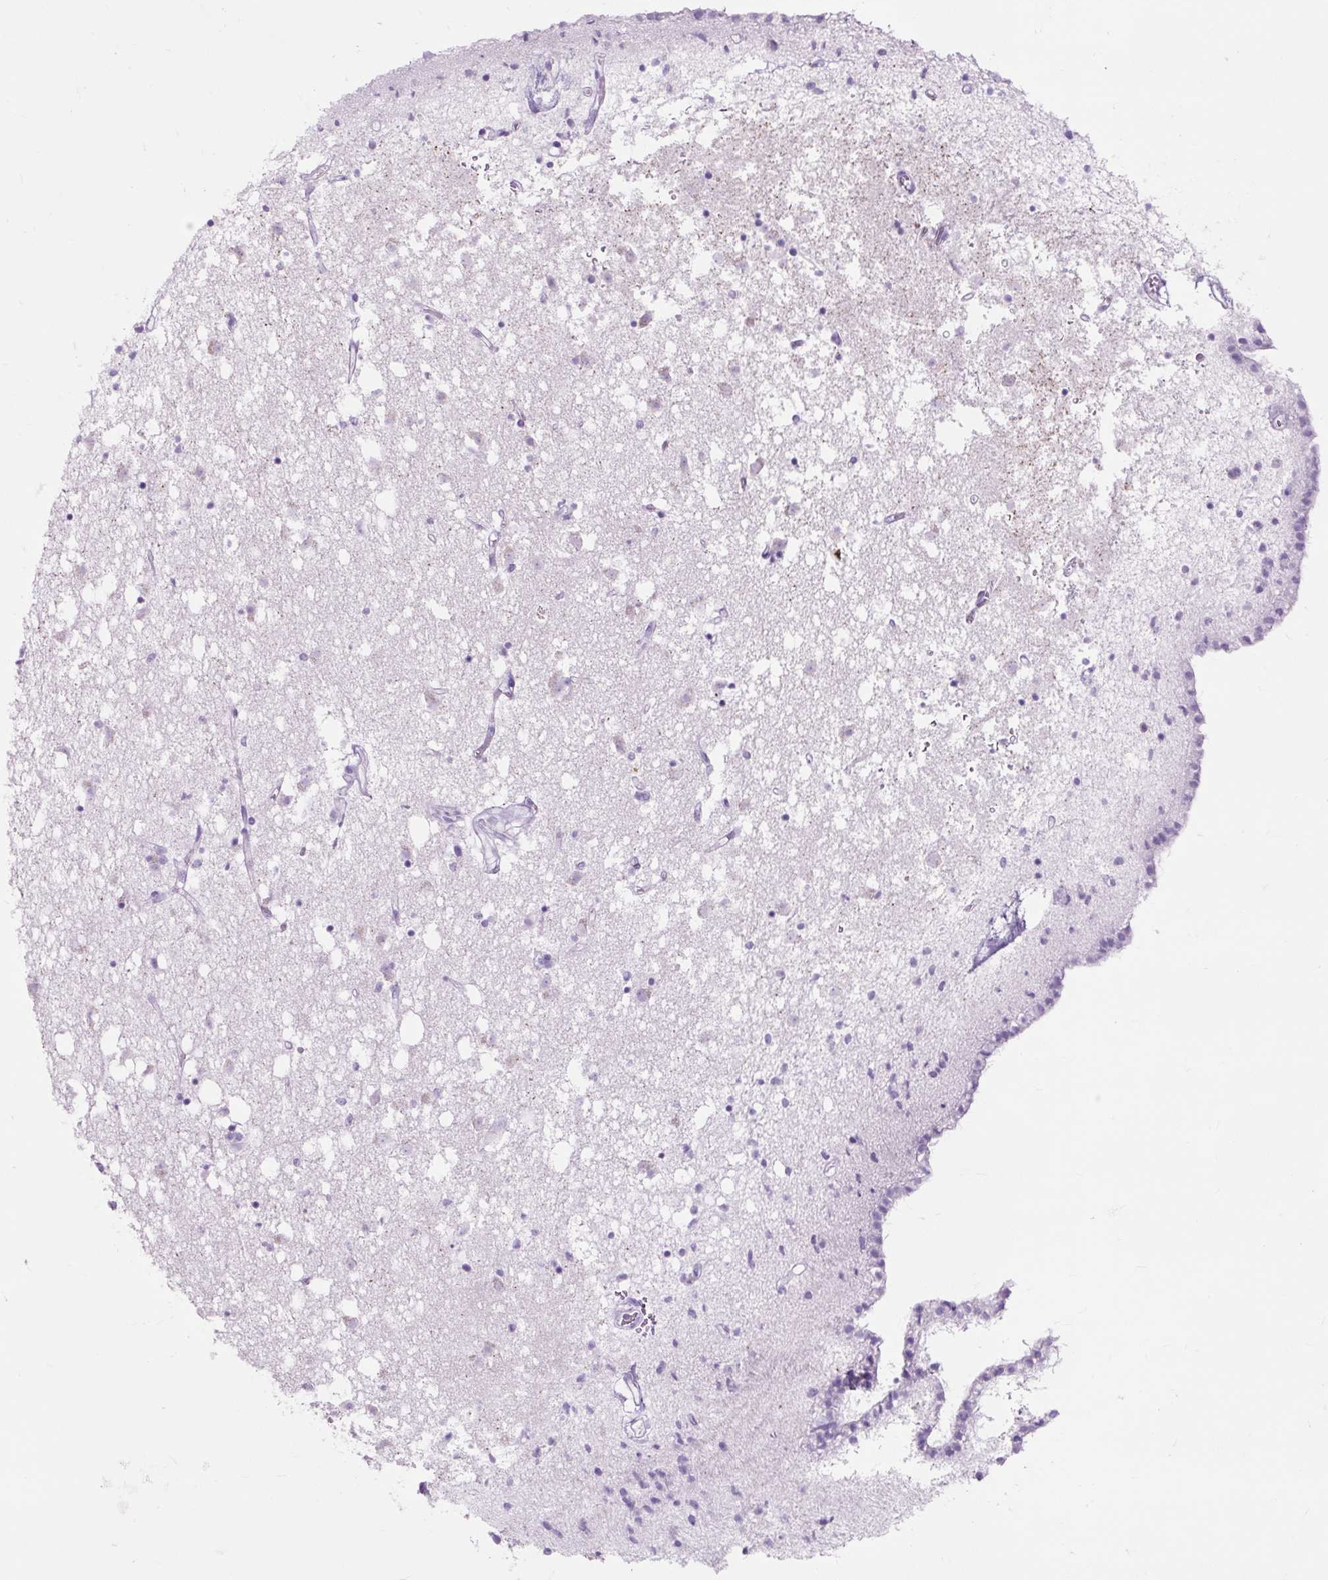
{"staining": {"intensity": "negative", "quantity": "none", "location": "none"}, "tissue": "caudate", "cell_type": "Glial cells", "image_type": "normal", "snomed": [{"axis": "morphology", "description": "Normal tissue, NOS"}, {"axis": "topography", "description": "Lateral ventricle wall"}], "caption": "An immunohistochemistry (IHC) micrograph of normal caudate is shown. There is no staining in glial cells of caudate.", "gene": "OR10A7", "patient": {"sex": "male", "age": 58}}